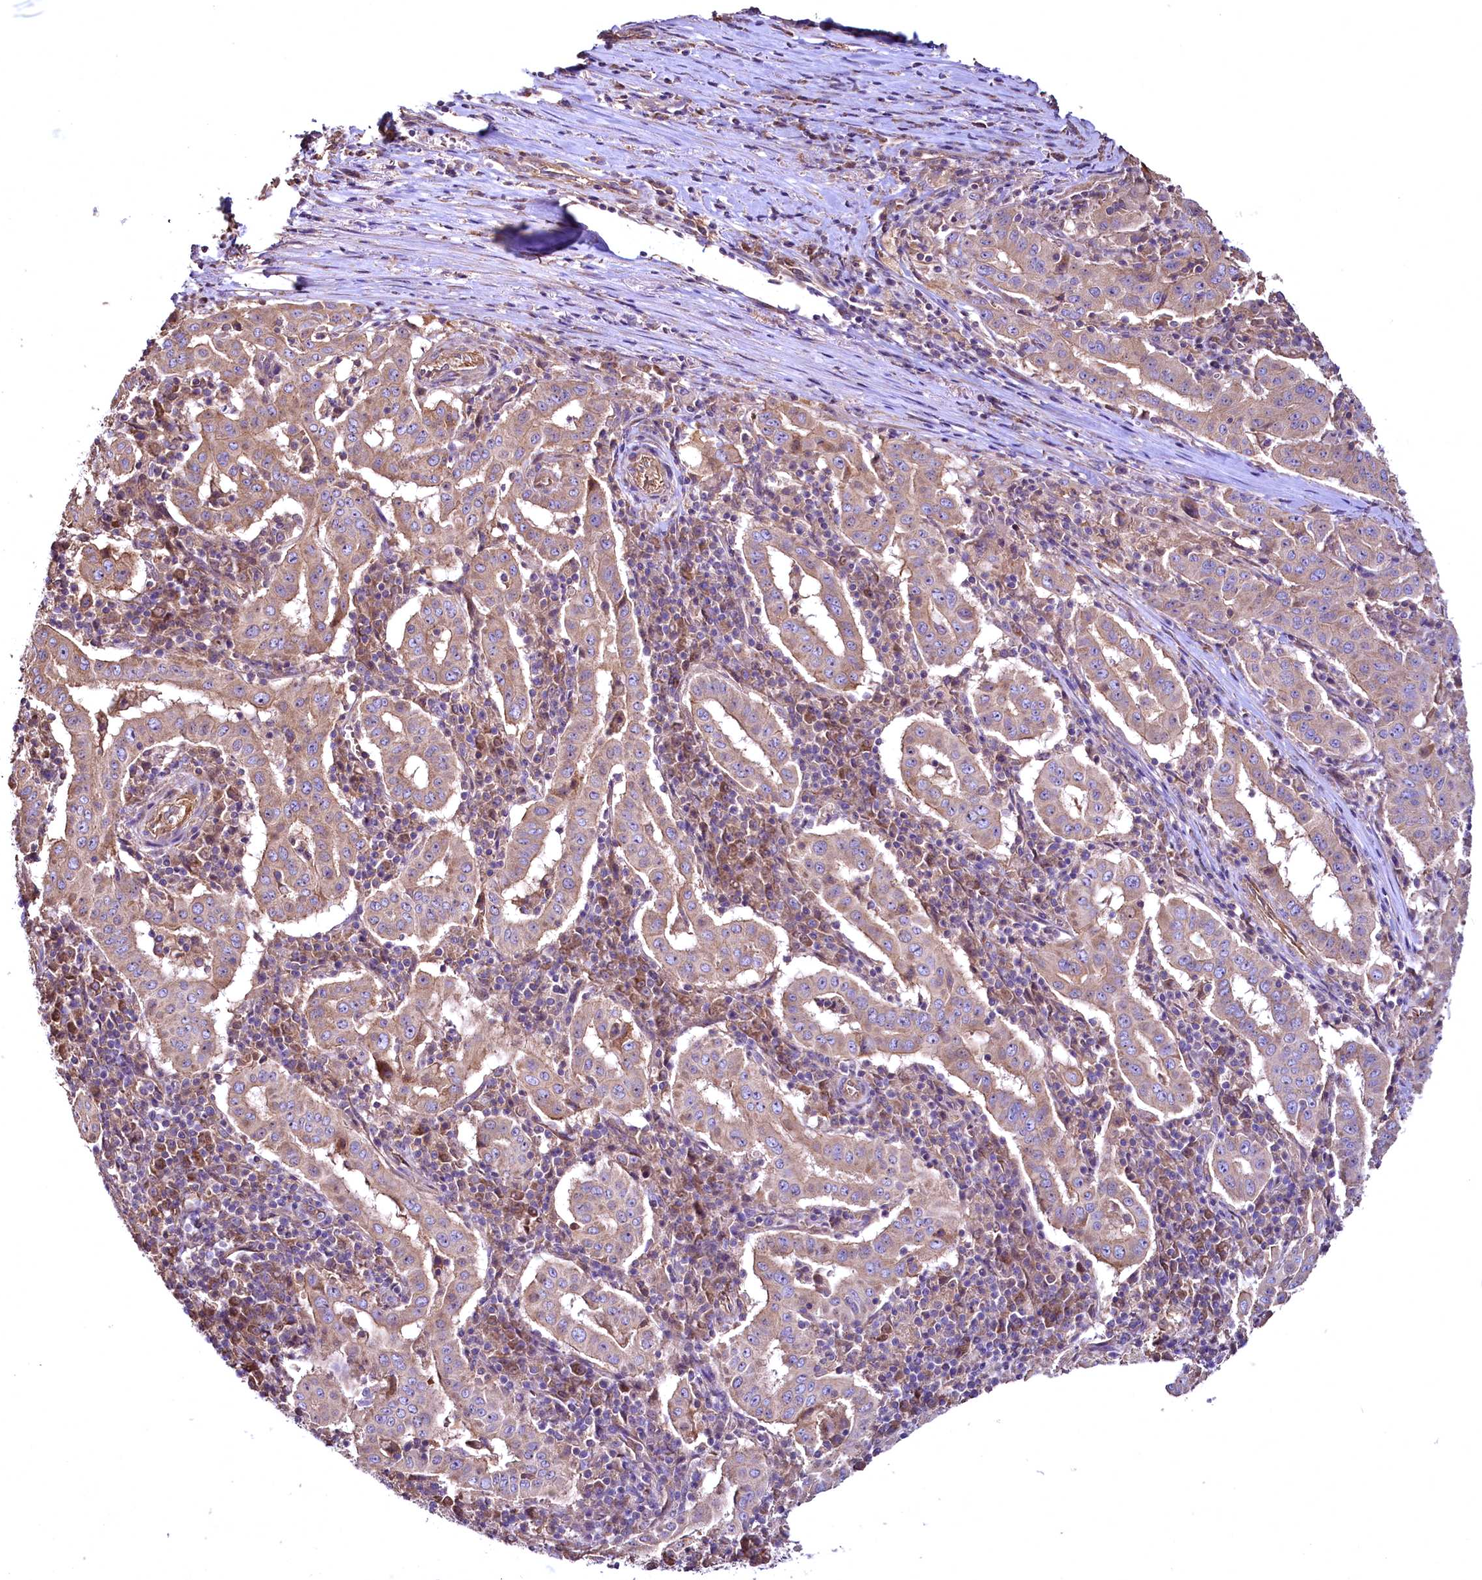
{"staining": {"intensity": "moderate", "quantity": ">75%", "location": "cytoplasmic/membranous"}, "tissue": "pancreatic cancer", "cell_type": "Tumor cells", "image_type": "cancer", "snomed": [{"axis": "morphology", "description": "Adenocarcinoma, NOS"}, {"axis": "topography", "description": "Pancreas"}], "caption": "IHC (DAB (3,3'-diaminobenzidine)) staining of human pancreatic adenocarcinoma demonstrates moderate cytoplasmic/membranous protein expression in approximately >75% of tumor cells.", "gene": "TBCEL", "patient": {"sex": "male", "age": 63}}